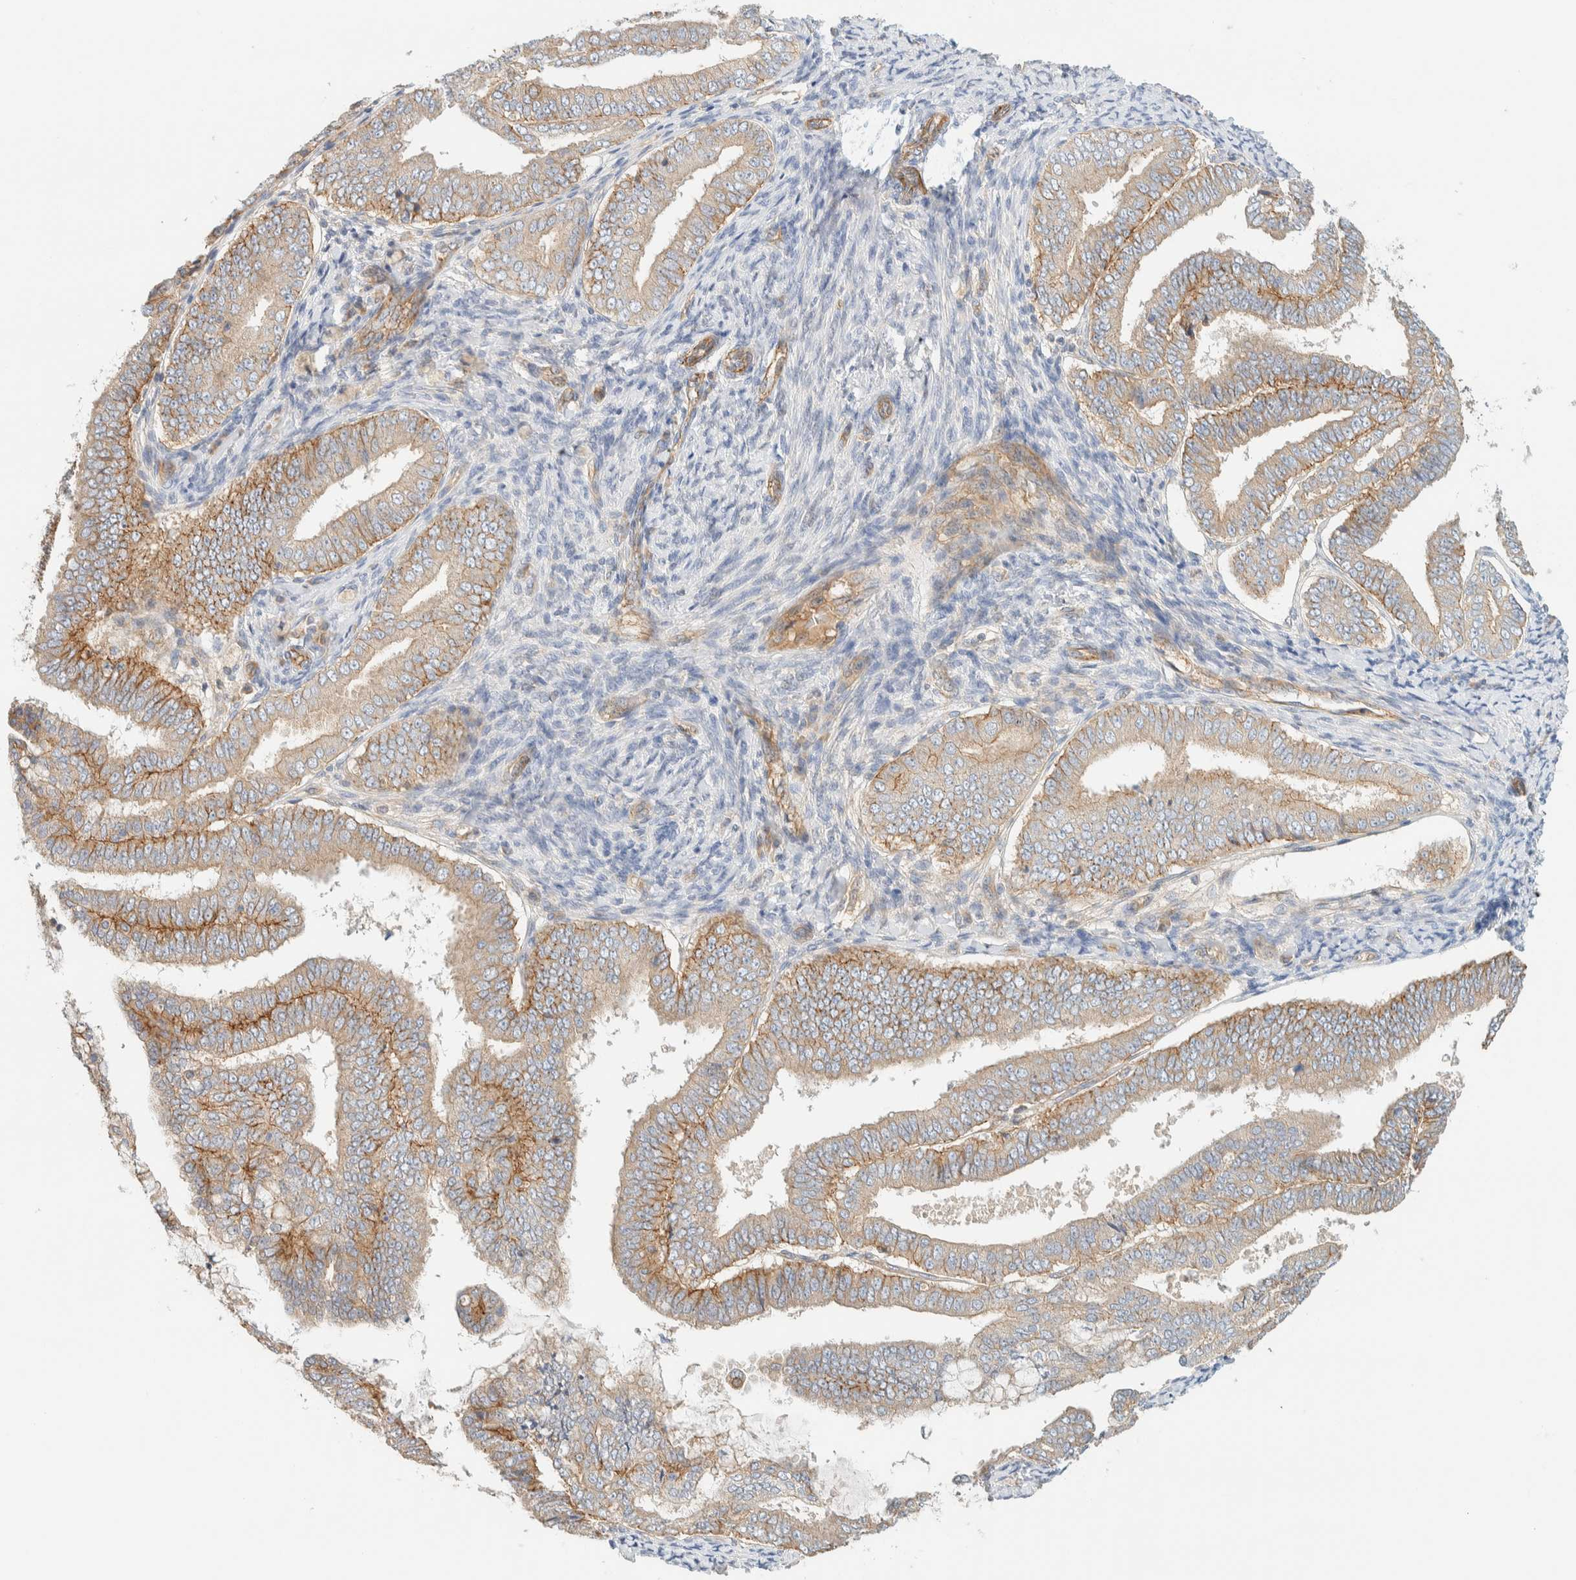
{"staining": {"intensity": "moderate", "quantity": "25%-75%", "location": "cytoplasmic/membranous"}, "tissue": "endometrial cancer", "cell_type": "Tumor cells", "image_type": "cancer", "snomed": [{"axis": "morphology", "description": "Adenocarcinoma, NOS"}, {"axis": "topography", "description": "Endometrium"}], "caption": "The immunohistochemical stain shows moderate cytoplasmic/membranous staining in tumor cells of adenocarcinoma (endometrial) tissue. (Brightfield microscopy of DAB IHC at high magnification).", "gene": "LIMA1", "patient": {"sex": "female", "age": 63}}